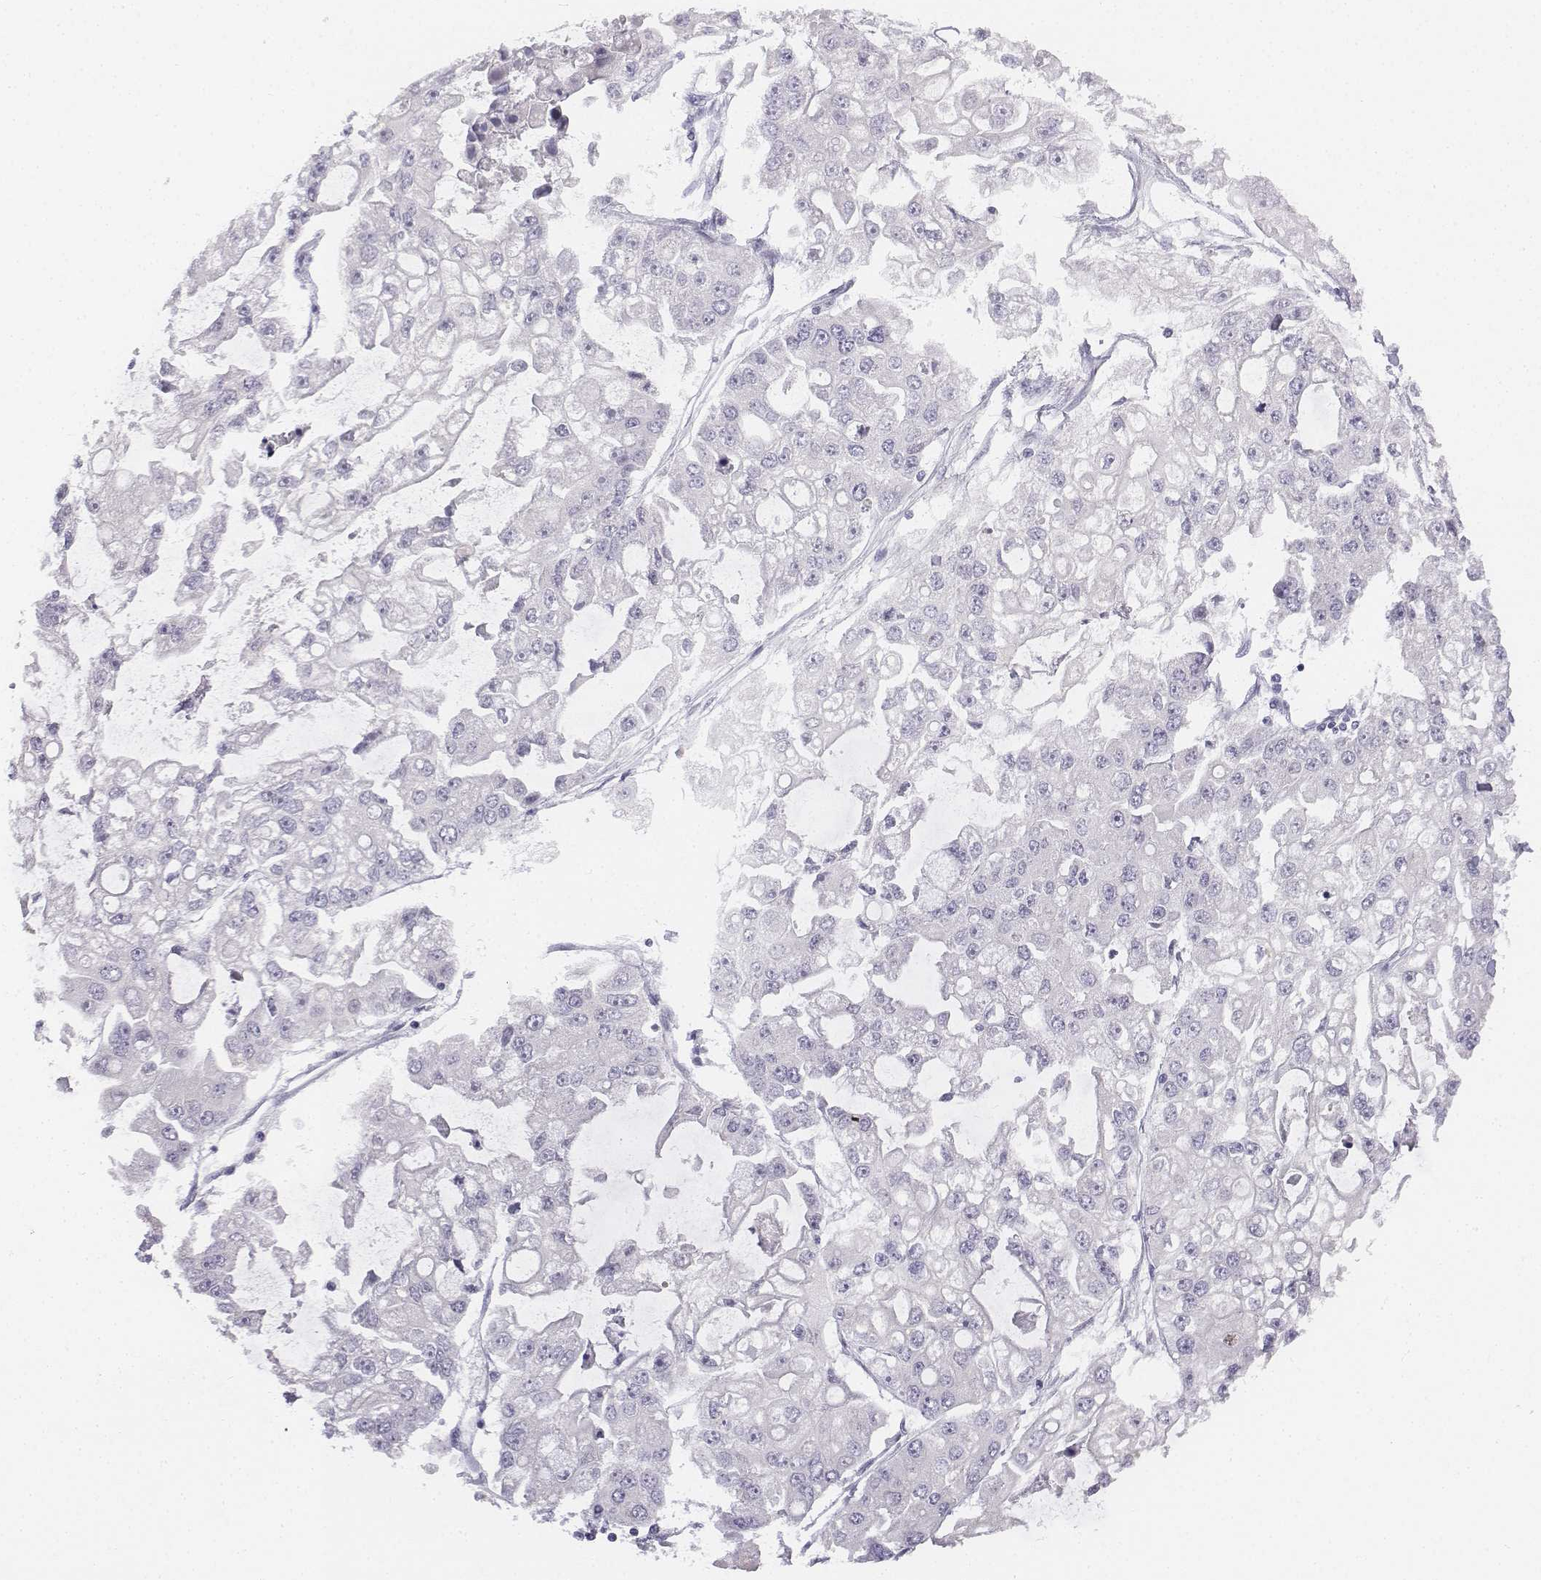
{"staining": {"intensity": "negative", "quantity": "none", "location": "none"}, "tissue": "ovarian cancer", "cell_type": "Tumor cells", "image_type": "cancer", "snomed": [{"axis": "morphology", "description": "Cystadenocarcinoma, serous, NOS"}, {"axis": "topography", "description": "Ovary"}], "caption": "This is an immunohistochemistry (IHC) histopathology image of serous cystadenocarcinoma (ovarian). There is no positivity in tumor cells.", "gene": "UCN2", "patient": {"sex": "female", "age": 56}}